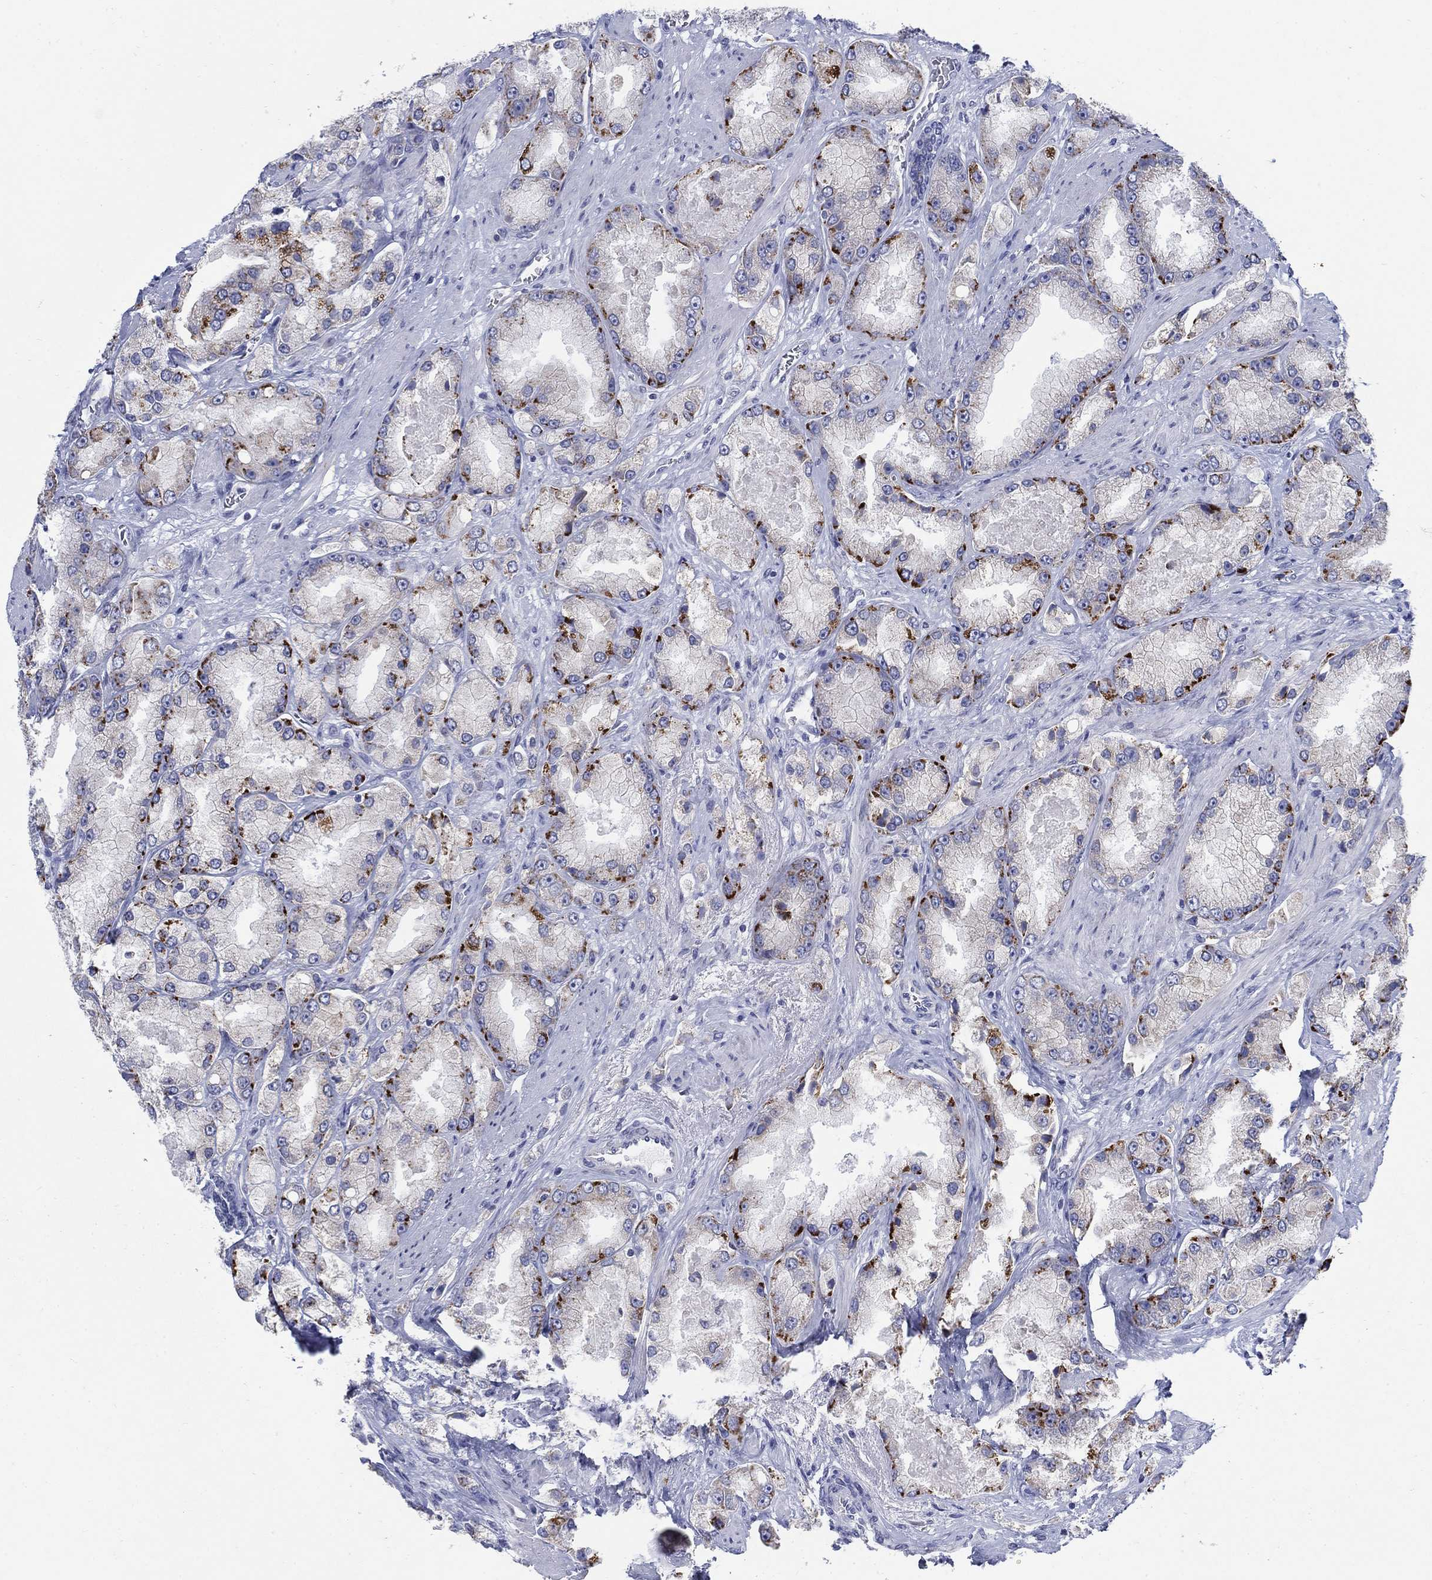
{"staining": {"intensity": "strong", "quantity": "25%-75%", "location": "cytoplasmic/membranous"}, "tissue": "prostate cancer", "cell_type": "Tumor cells", "image_type": "cancer", "snomed": [{"axis": "morphology", "description": "Adenocarcinoma, NOS"}, {"axis": "topography", "description": "Prostate and seminal vesicle, NOS"}, {"axis": "topography", "description": "Prostate"}], "caption": "Adenocarcinoma (prostate) was stained to show a protein in brown. There is high levels of strong cytoplasmic/membranous positivity in approximately 25%-75% of tumor cells. The staining is performed using DAB (3,3'-diaminobenzidine) brown chromogen to label protein expression. The nuclei are counter-stained blue using hematoxylin.", "gene": "SCCPDH", "patient": {"sex": "male", "age": 64}}